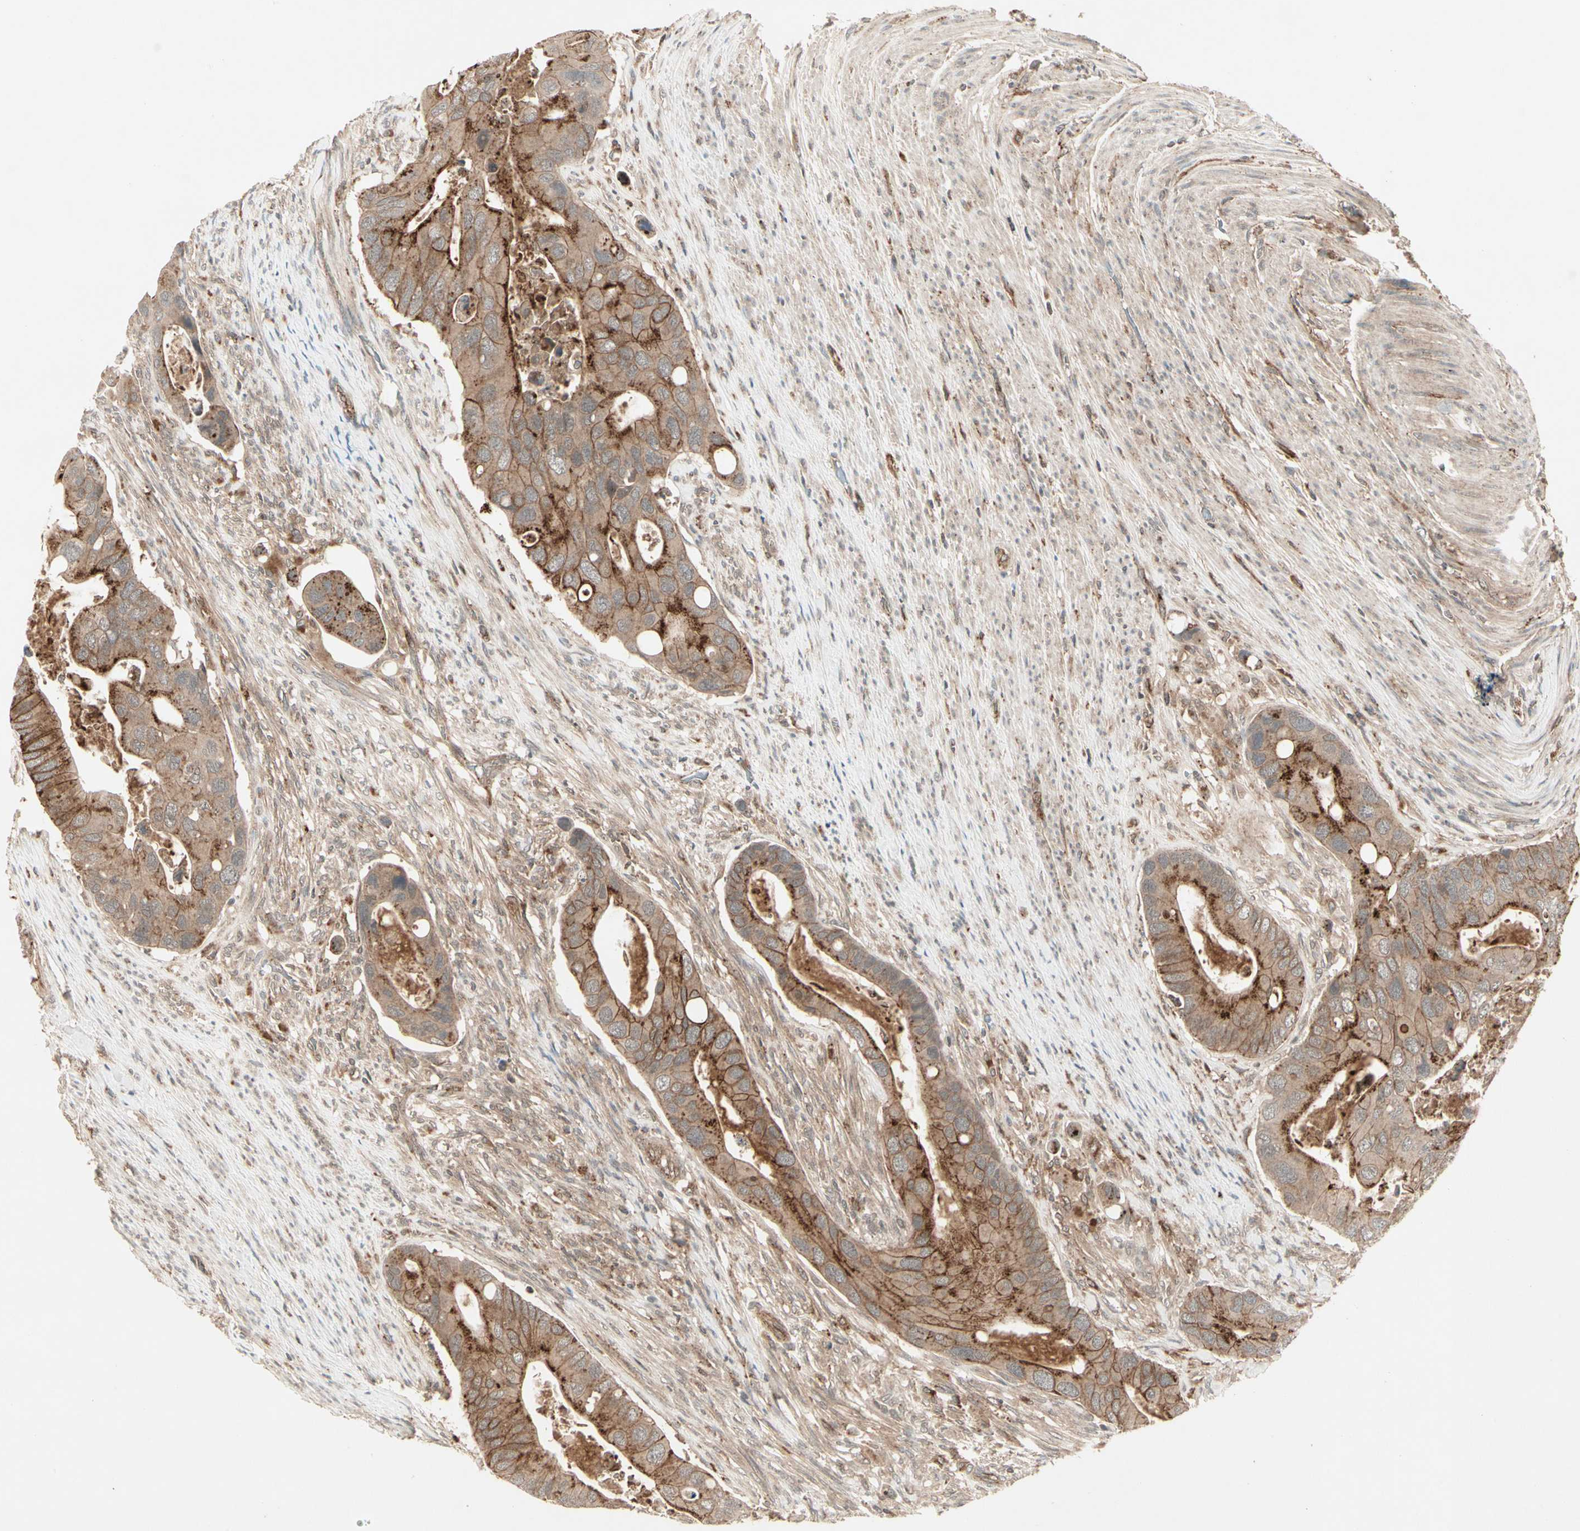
{"staining": {"intensity": "strong", "quantity": ">75%", "location": "cytoplasmic/membranous"}, "tissue": "colorectal cancer", "cell_type": "Tumor cells", "image_type": "cancer", "snomed": [{"axis": "morphology", "description": "Adenocarcinoma, NOS"}, {"axis": "topography", "description": "Rectum"}], "caption": "The histopathology image shows a brown stain indicating the presence of a protein in the cytoplasmic/membranous of tumor cells in colorectal cancer.", "gene": "FLOT1", "patient": {"sex": "female", "age": 57}}